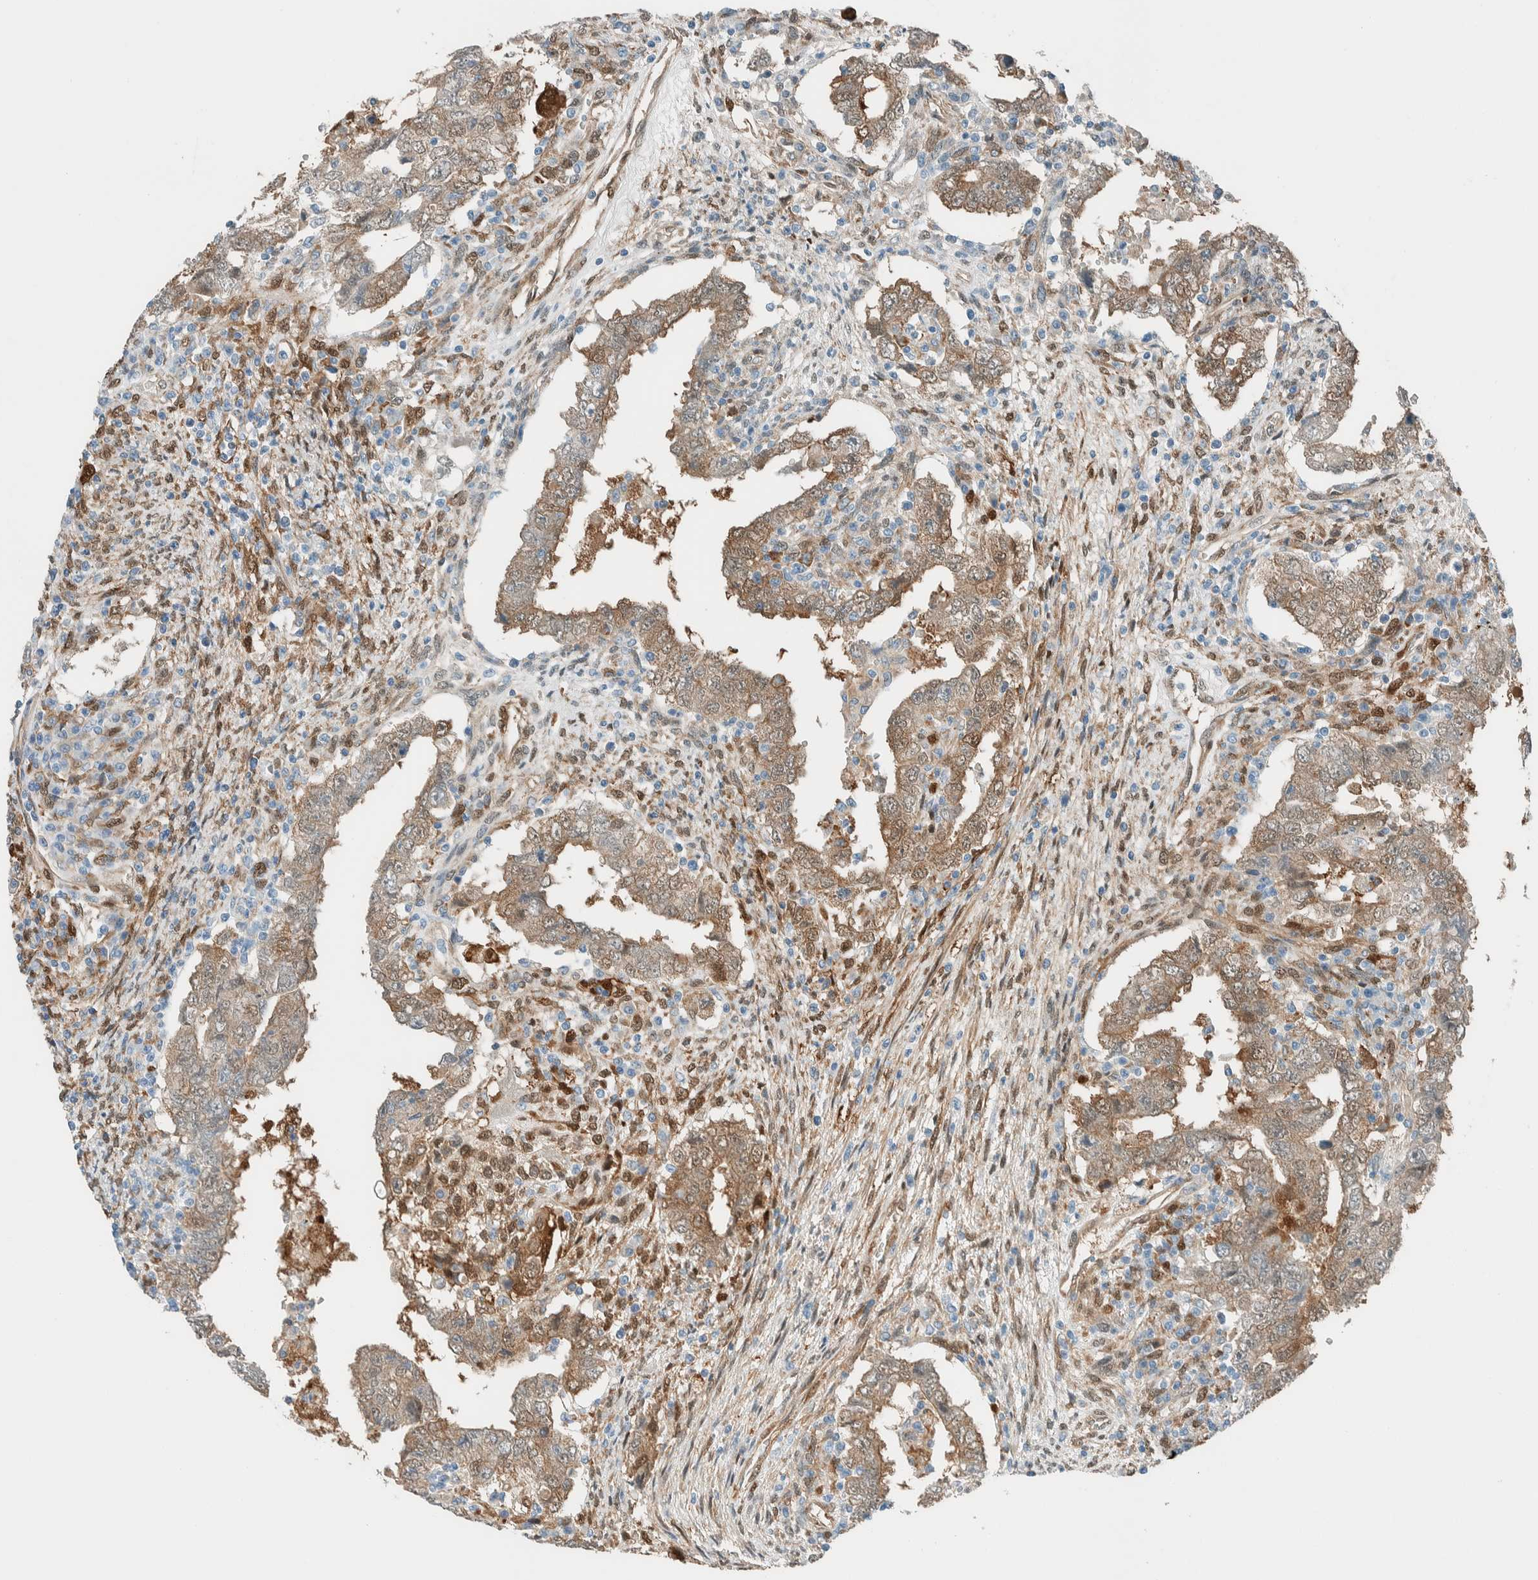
{"staining": {"intensity": "weak", "quantity": ">75%", "location": "cytoplasmic/membranous,nuclear"}, "tissue": "testis cancer", "cell_type": "Tumor cells", "image_type": "cancer", "snomed": [{"axis": "morphology", "description": "Carcinoma, Embryonal, NOS"}, {"axis": "topography", "description": "Testis"}], "caption": "Protein expression analysis of testis cancer (embryonal carcinoma) reveals weak cytoplasmic/membranous and nuclear expression in about >75% of tumor cells. The protein is shown in brown color, while the nuclei are stained blue.", "gene": "NXN", "patient": {"sex": "male", "age": 26}}